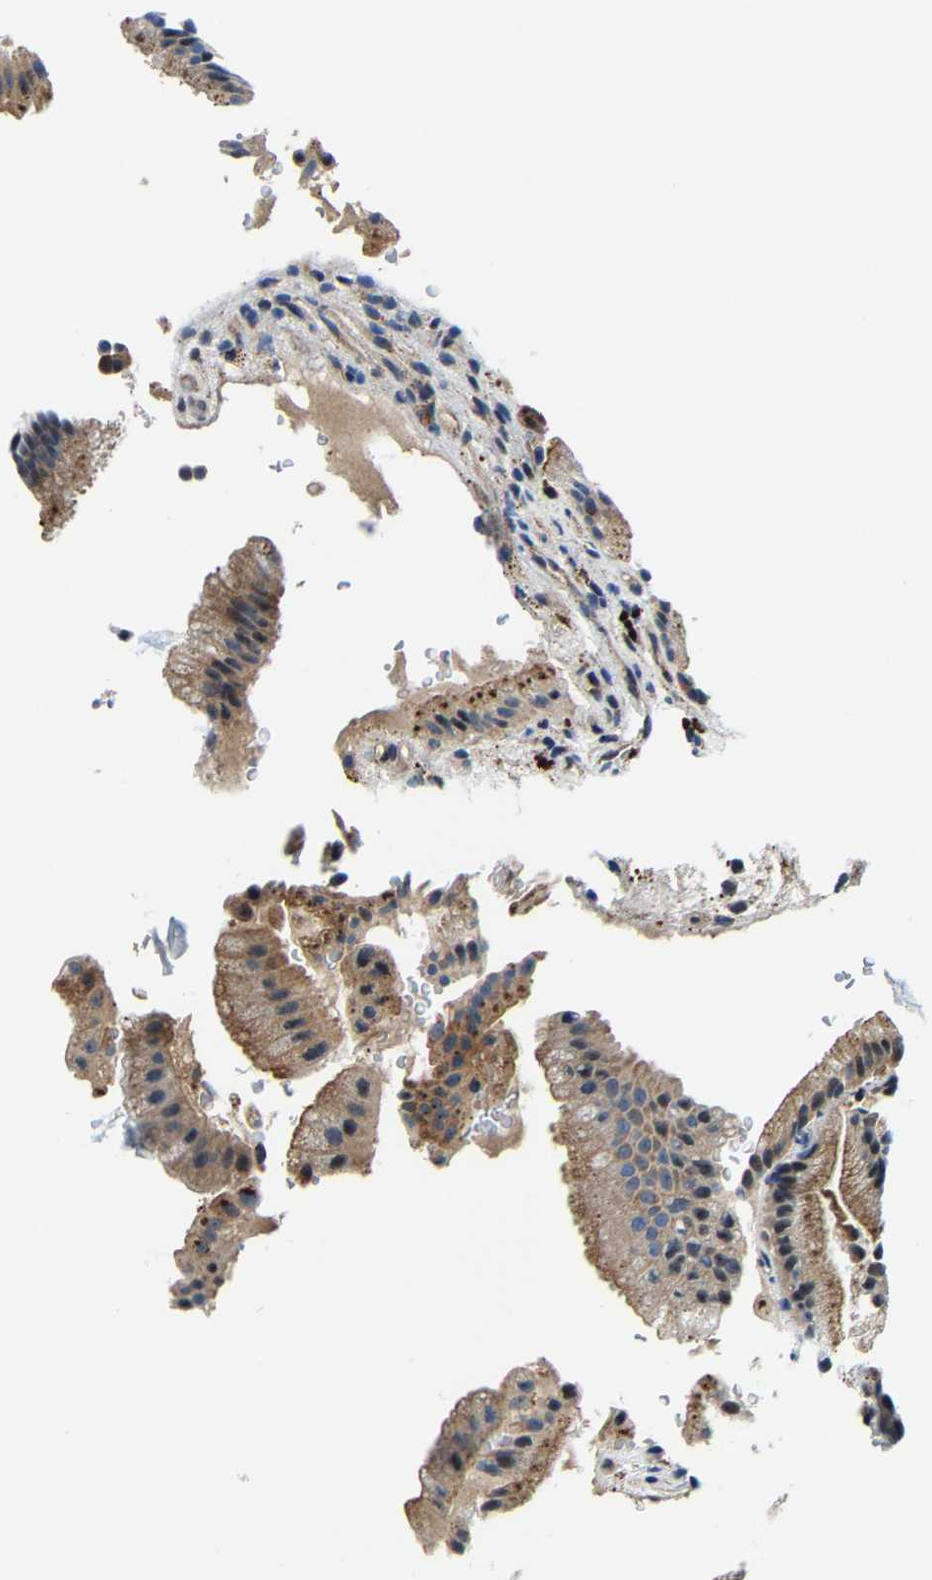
{"staining": {"intensity": "moderate", "quantity": ">75%", "location": "cytoplasmic/membranous"}, "tissue": "gallbladder", "cell_type": "Glandular cells", "image_type": "normal", "snomed": [{"axis": "morphology", "description": "Normal tissue, NOS"}, {"axis": "topography", "description": "Gallbladder"}], "caption": "High-power microscopy captured an IHC micrograph of benign gallbladder, revealing moderate cytoplasmic/membranous positivity in about >75% of glandular cells. The staining was performed using DAB, with brown indicating positive protein expression. Nuclei are stained blue with hematoxylin.", "gene": "DPP7", "patient": {"sex": "male", "age": 49}}